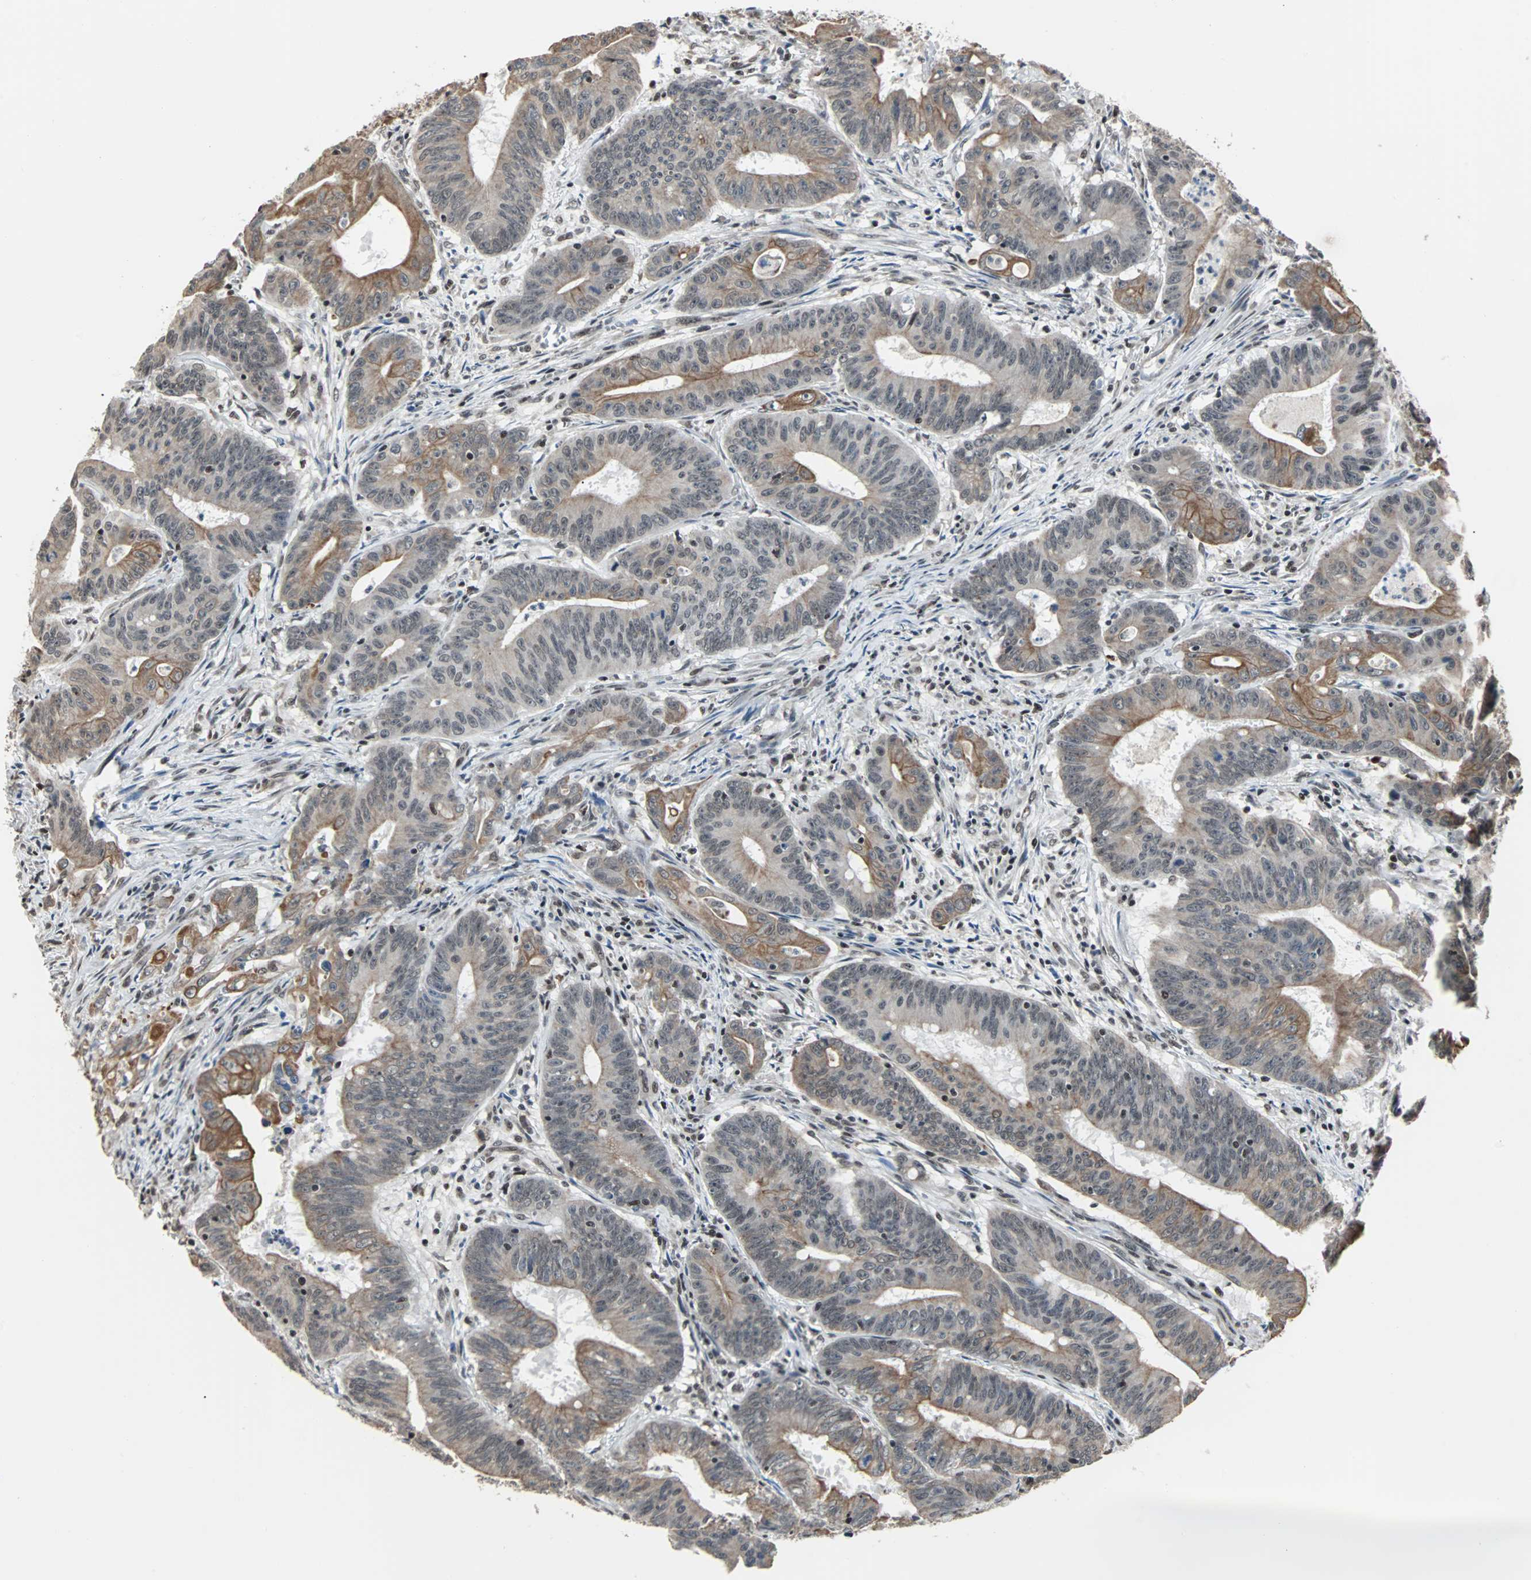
{"staining": {"intensity": "moderate", "quantity": "<25%", "location": "cytoplasmic/membranous"}, "tissue": "colorectal cancer", "cell_type": "Tumor cells", "image_type": "cancer", "snomed": [{"axis": "morphology", "description": "Adenocarcinoma, NOS"}, {"axis": "topography", "description": "Colon"}], "caption": "Colorectal adenocarcinoma was stained to show a protein in brown. There is low levels of moderate cytoplasmic/membranous staining in approximately <25% of tumor cells.", "gene": "TERF2IP", "patient": {"sex": "male", "age": 45}}